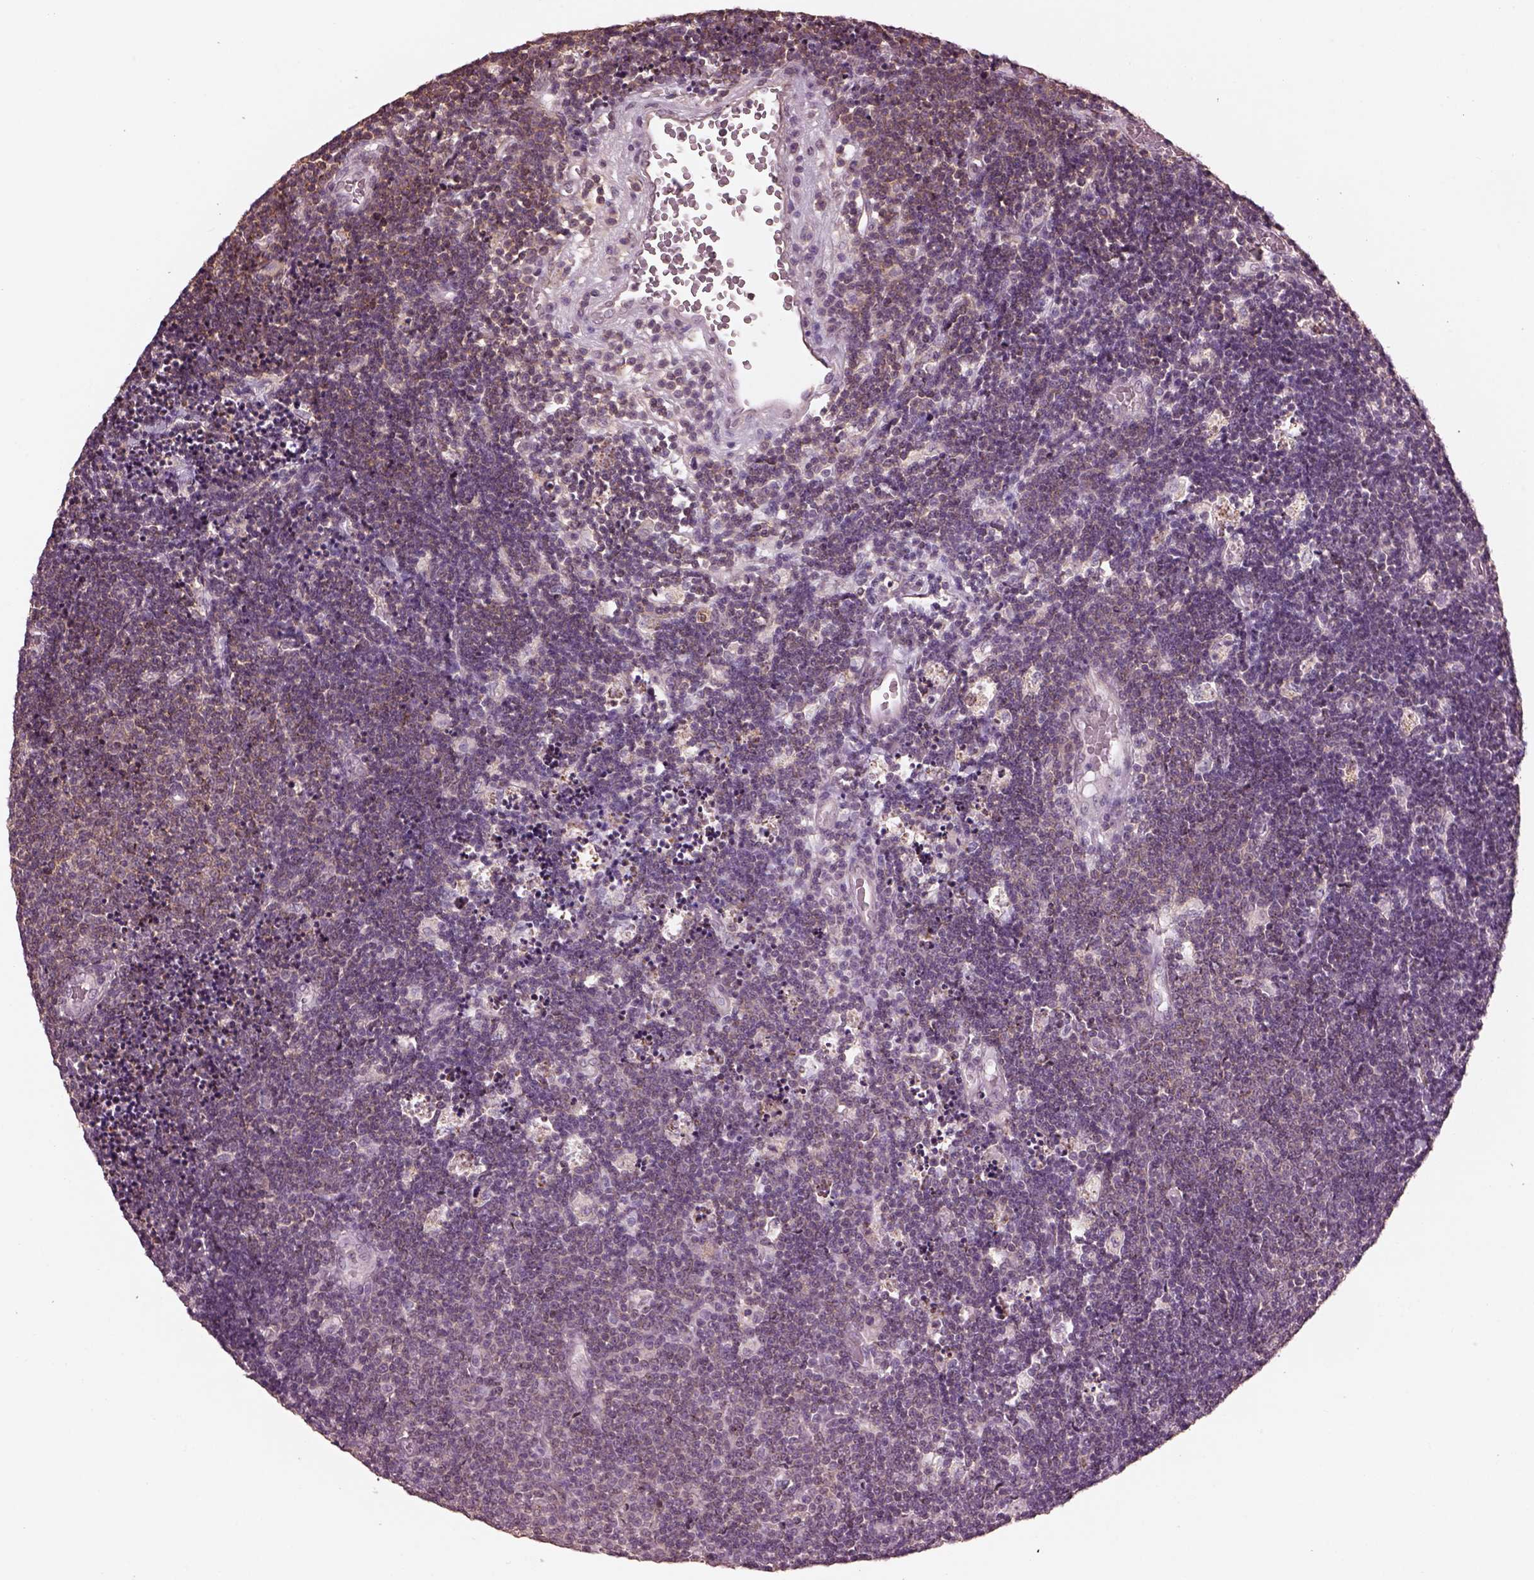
{"staining": {"intensity": "negative", "quantity": "none", "location": "none"}, "tissue": "lymphoma", "cell_type": "Tumor cells", "image_type": "cancer", "snomed": [{"axis": "morphology", "description": "Malignant lymphoma, non-Hodgkin's type, Low grade"}, {"axis": "topography", "description": "Brain"}], "caption": "An IHC image of lymphoma is shown. There is no staining in tumor cells of lymphoma.", "gene": "SRI", "patient": {"sex": "female", "age": 66}}